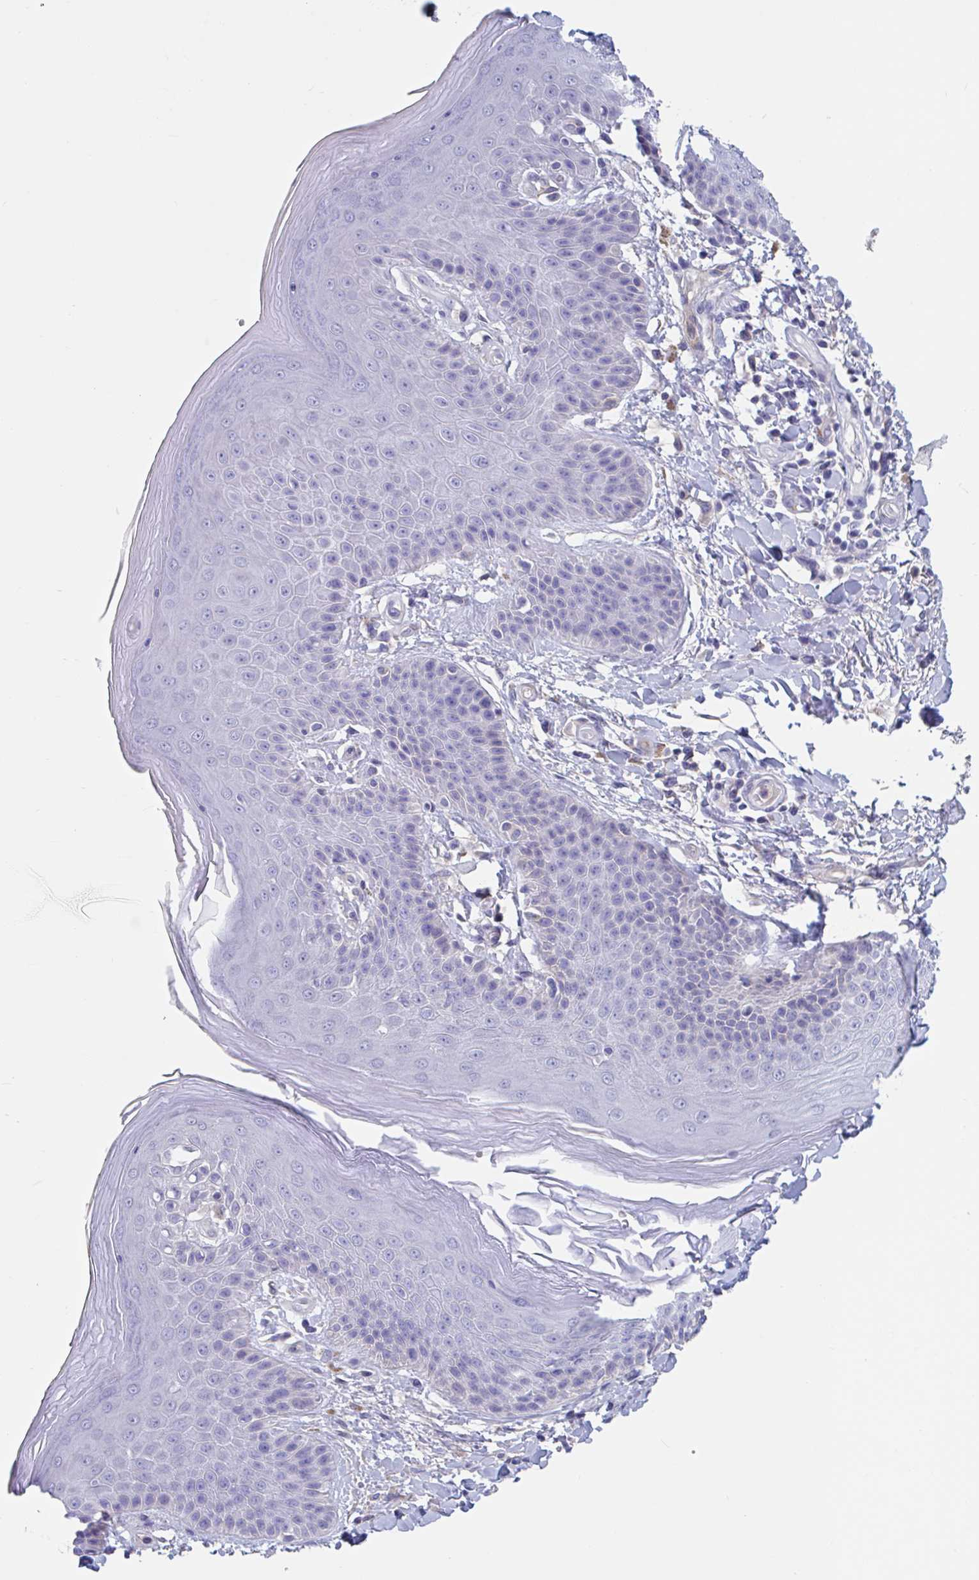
{"staining": {"intensity": "negative", "quantity": "none", "location": "none"}, "tissue": "skin", "cell_type": "Epidermal cells", "image_type": "normal", "snomed": [{"axis": "morphology", "description": "Normal tissue, NOS"}, {"axis": "topography", "description": "Peripheral nerve tissue"}], "caption": "Epidermal cells show no significant protein positivity in normal skin.", "gene": "ZNHIT2", "patient": {"sex": "male", "age": 51}}